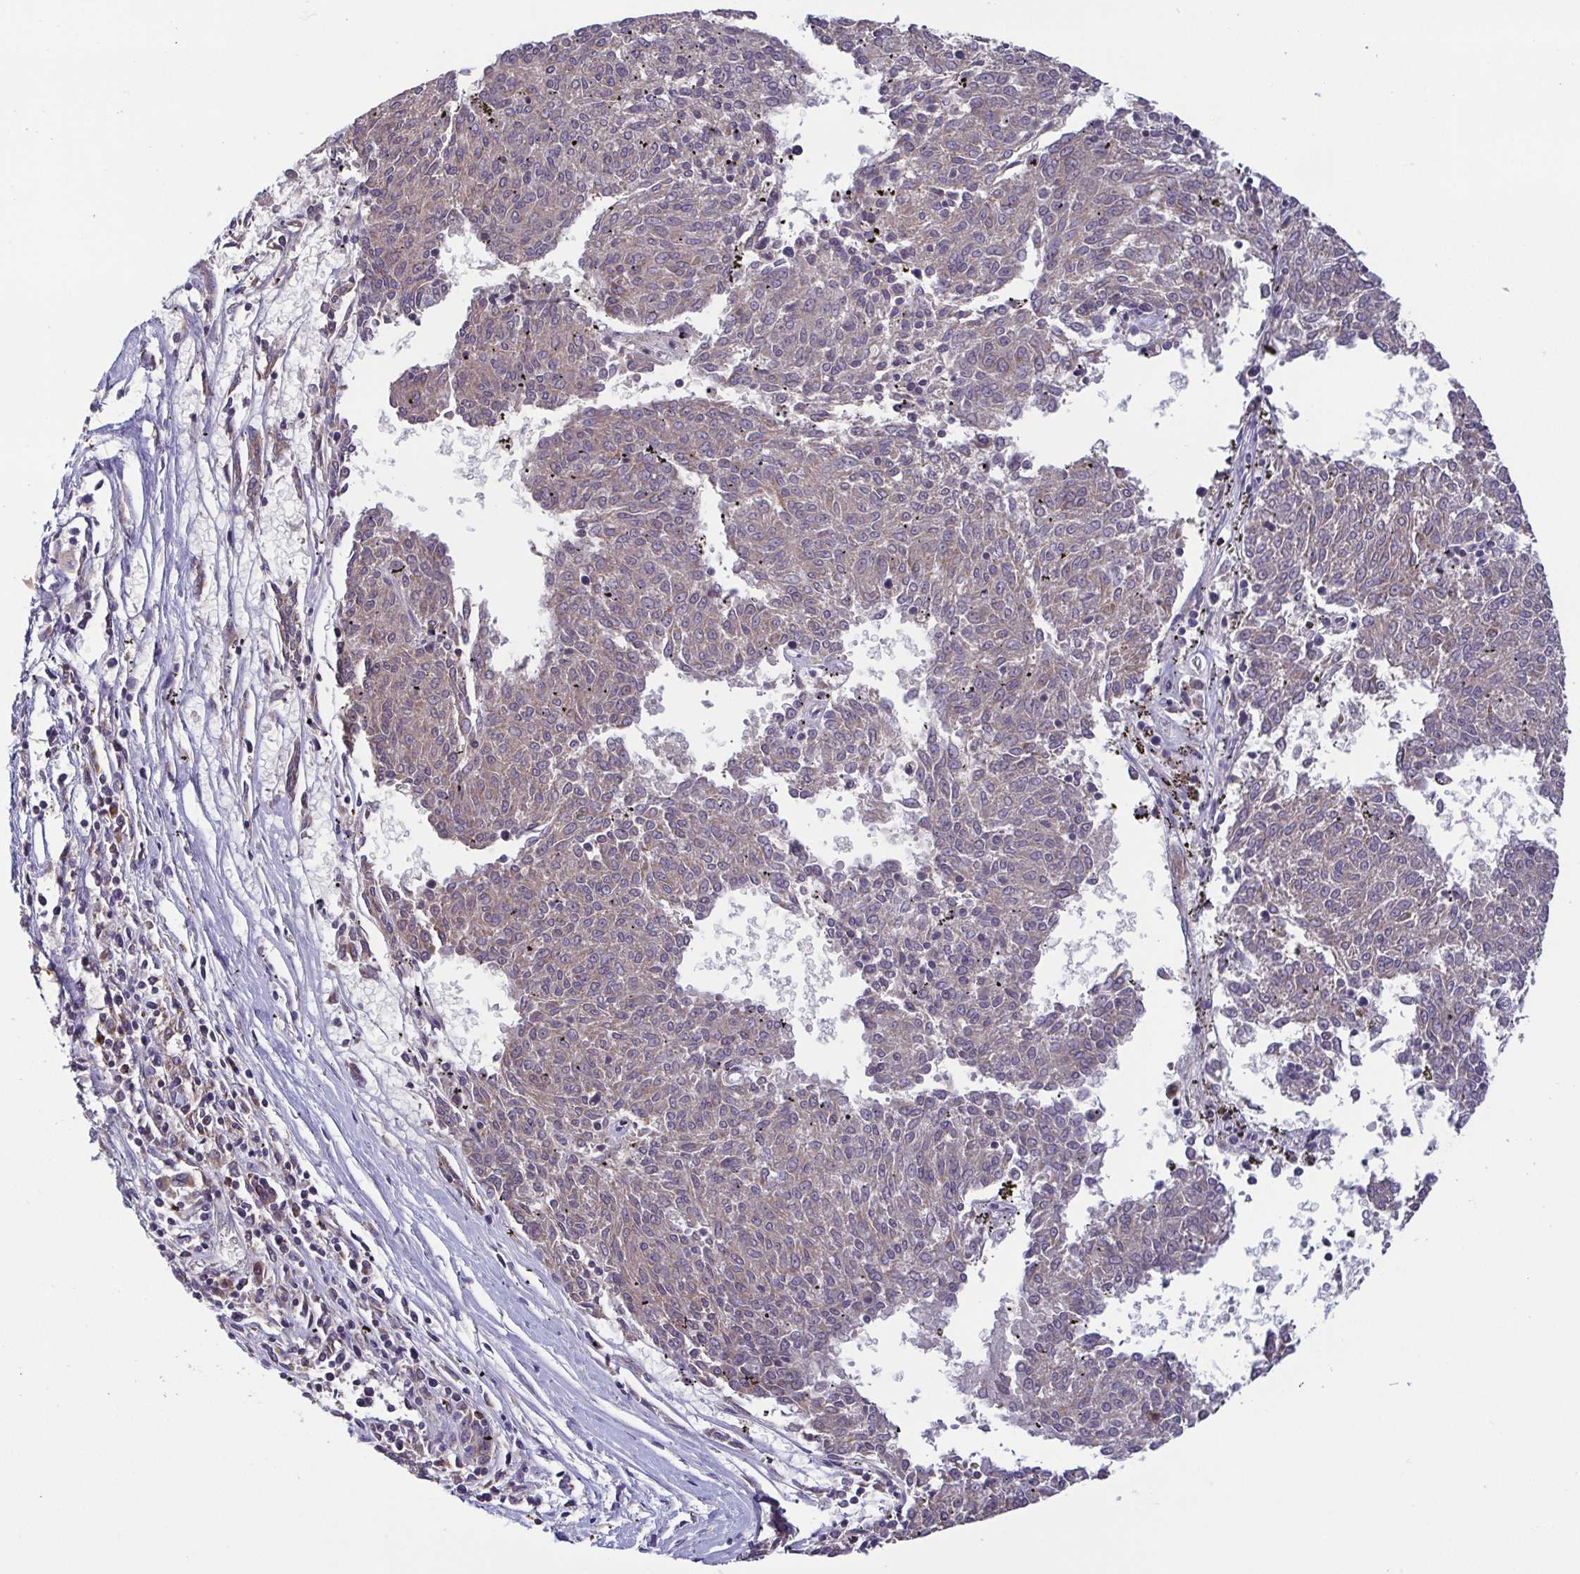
{"staining": {"intensity": "weak", "quantity": ">75%", "location": "cytoplasmic/membranous"}, "tissue": "melanoma", "cell_type": "Tumor cells", "image_type": "cancer", "snomed": [{"axis": "morphology", "description": "Malignant melanoma, NOS"}, {"axis": "topography", "description": "Skin"}], "caption": "A brown stain highlights weak cytoplasmic/membranous expression of a protein in melanoma tumor cells.", "gene": "OSBPL7", "patient": {"sex": "female", "age": 72}}